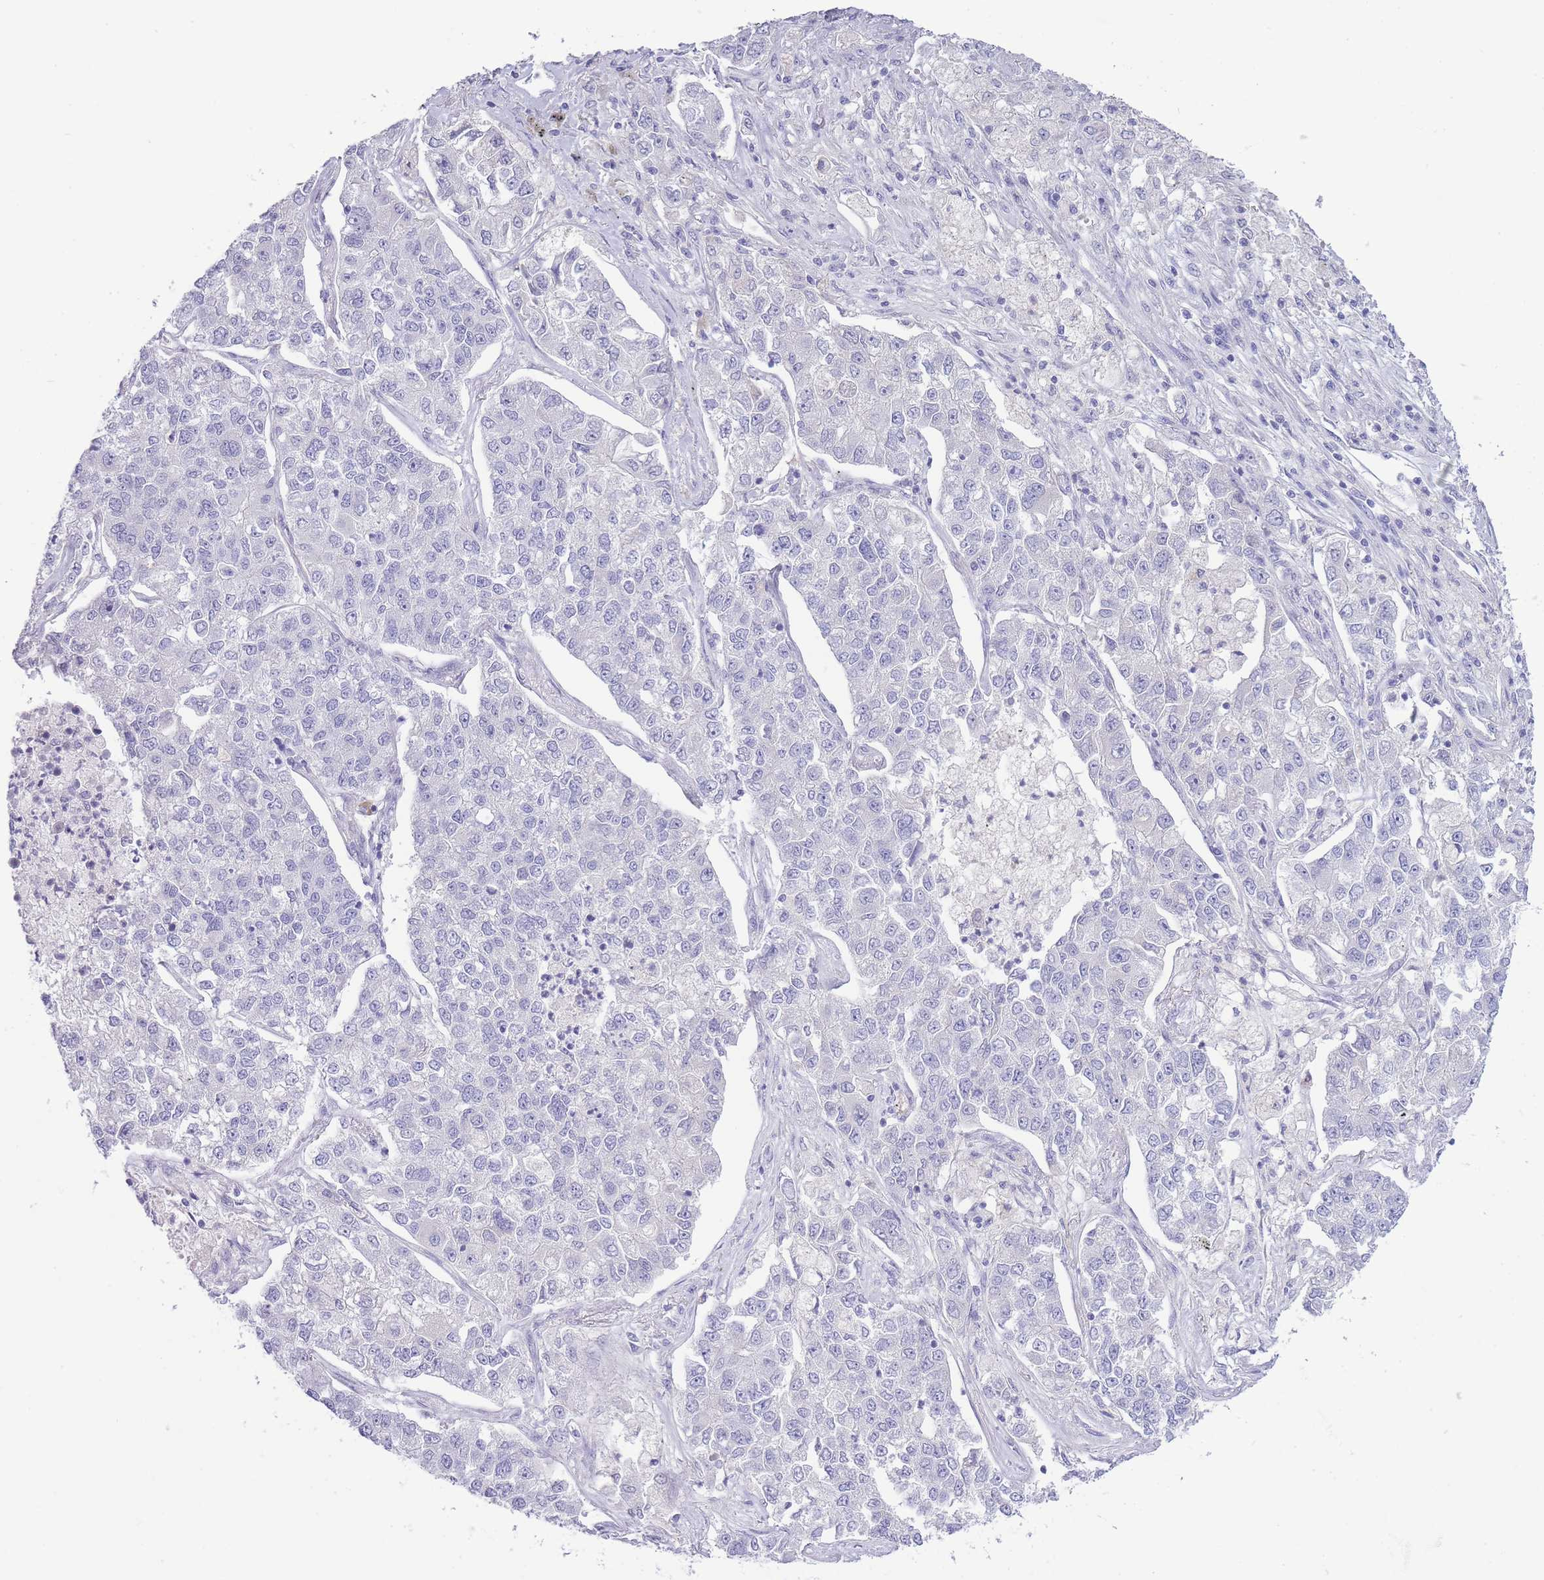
{"staining": {"intensity": "negative", "quantity": "none", "location": "none"}, "tissue": "lung cancer", "cell_type": "Tumor cells", "image_type": "cancer", "snomed": [{"axis": "morphology", "description": "Adenocarcinoma, NOS"}, {"axis": "topography", "description": "Lung"}], "caption": "Immunohistochemistry (IHC) of human lung adenocarcinoma reveals no staining in tumor cells.", "gene": "ASAP3", "patient": {"sex": "male", "age": 49}}